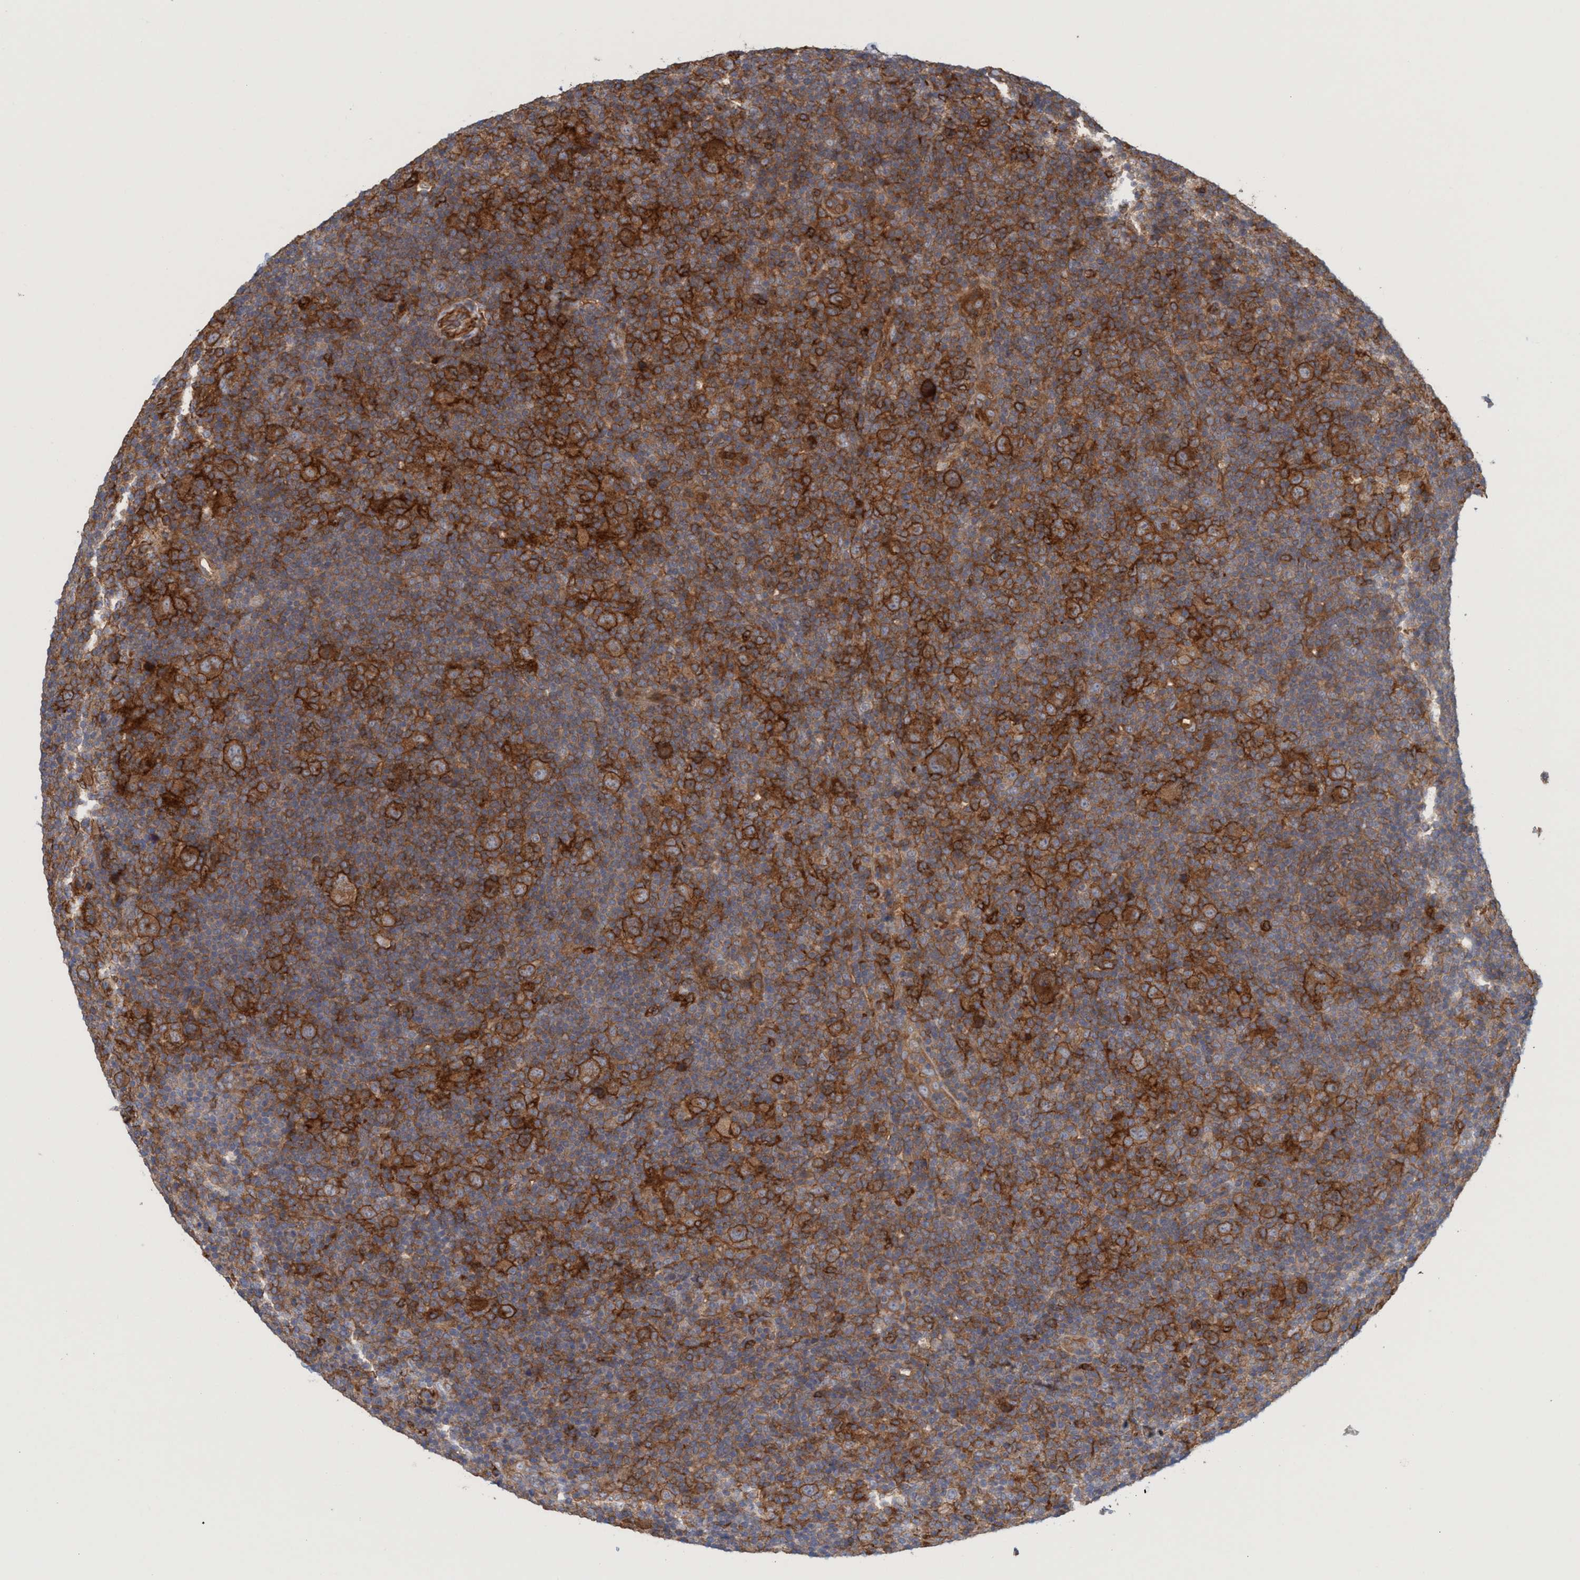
{"staining": {"intensity": "strong", "quantity": ">75%", "location": "cytoplasmic/membranous"}, "tissue": "lymphoma", "cell_type": "Tumor cells", "image_type": "cancer", "snomed": [{"axis": "morphology", "description": "Hodgkin's disease, NOS"}, {"axis": "topography", "description": "Lymph node"}], "caption": "Tumor cells show high levels of strong cytoplasmic/membranous expression in approximately >75% of cells in Hodgkin's disease.", "gene": "SPECC1", "patient": {"sex": "female", "age": 57}}